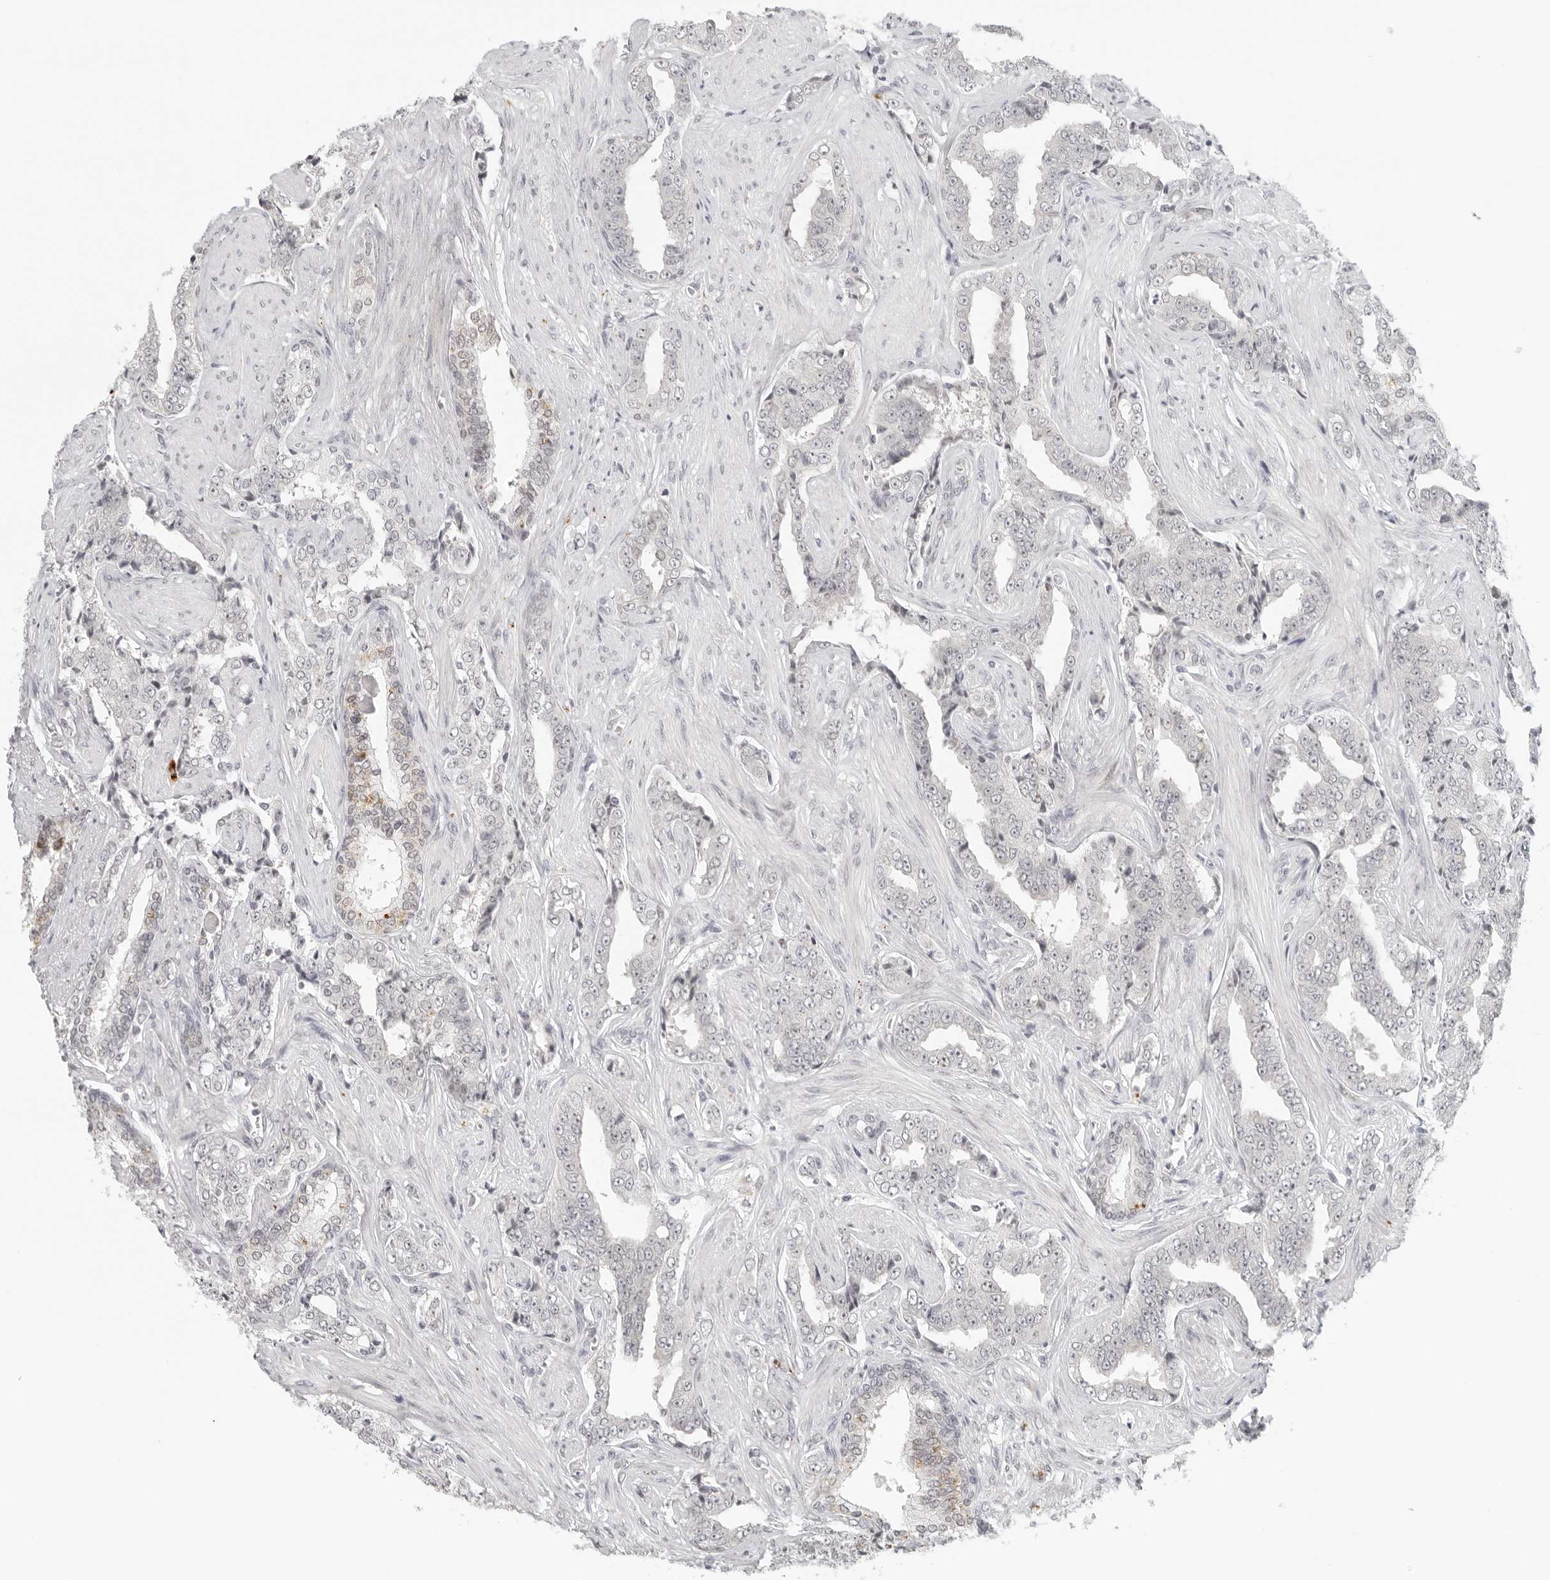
{"staining": {"intensity": "negative", "quantity": "none", "location": "none"}, "tissue": "prostate cancer", "cell_type": "Tumor cells", "image_type": "cancer", "snomed": [{"axis": "morphology", "description": "Adenocarcinoma, High grade"}, {"axis": "topography", "description": "Prostate"}], "caption": "Tumor cells show no significant protein positivity in prostate cancer (high-grade adenocarcinoma). (Stains: DAB (3,3'-diaminobenzidine) immunohistochemistry (IHC) with hematoxylin counter stain, Microscopy: brightfield microscopy at high magnification).", "gene": "ZNF678", "patient": {"sex": "male", "age": 71}}